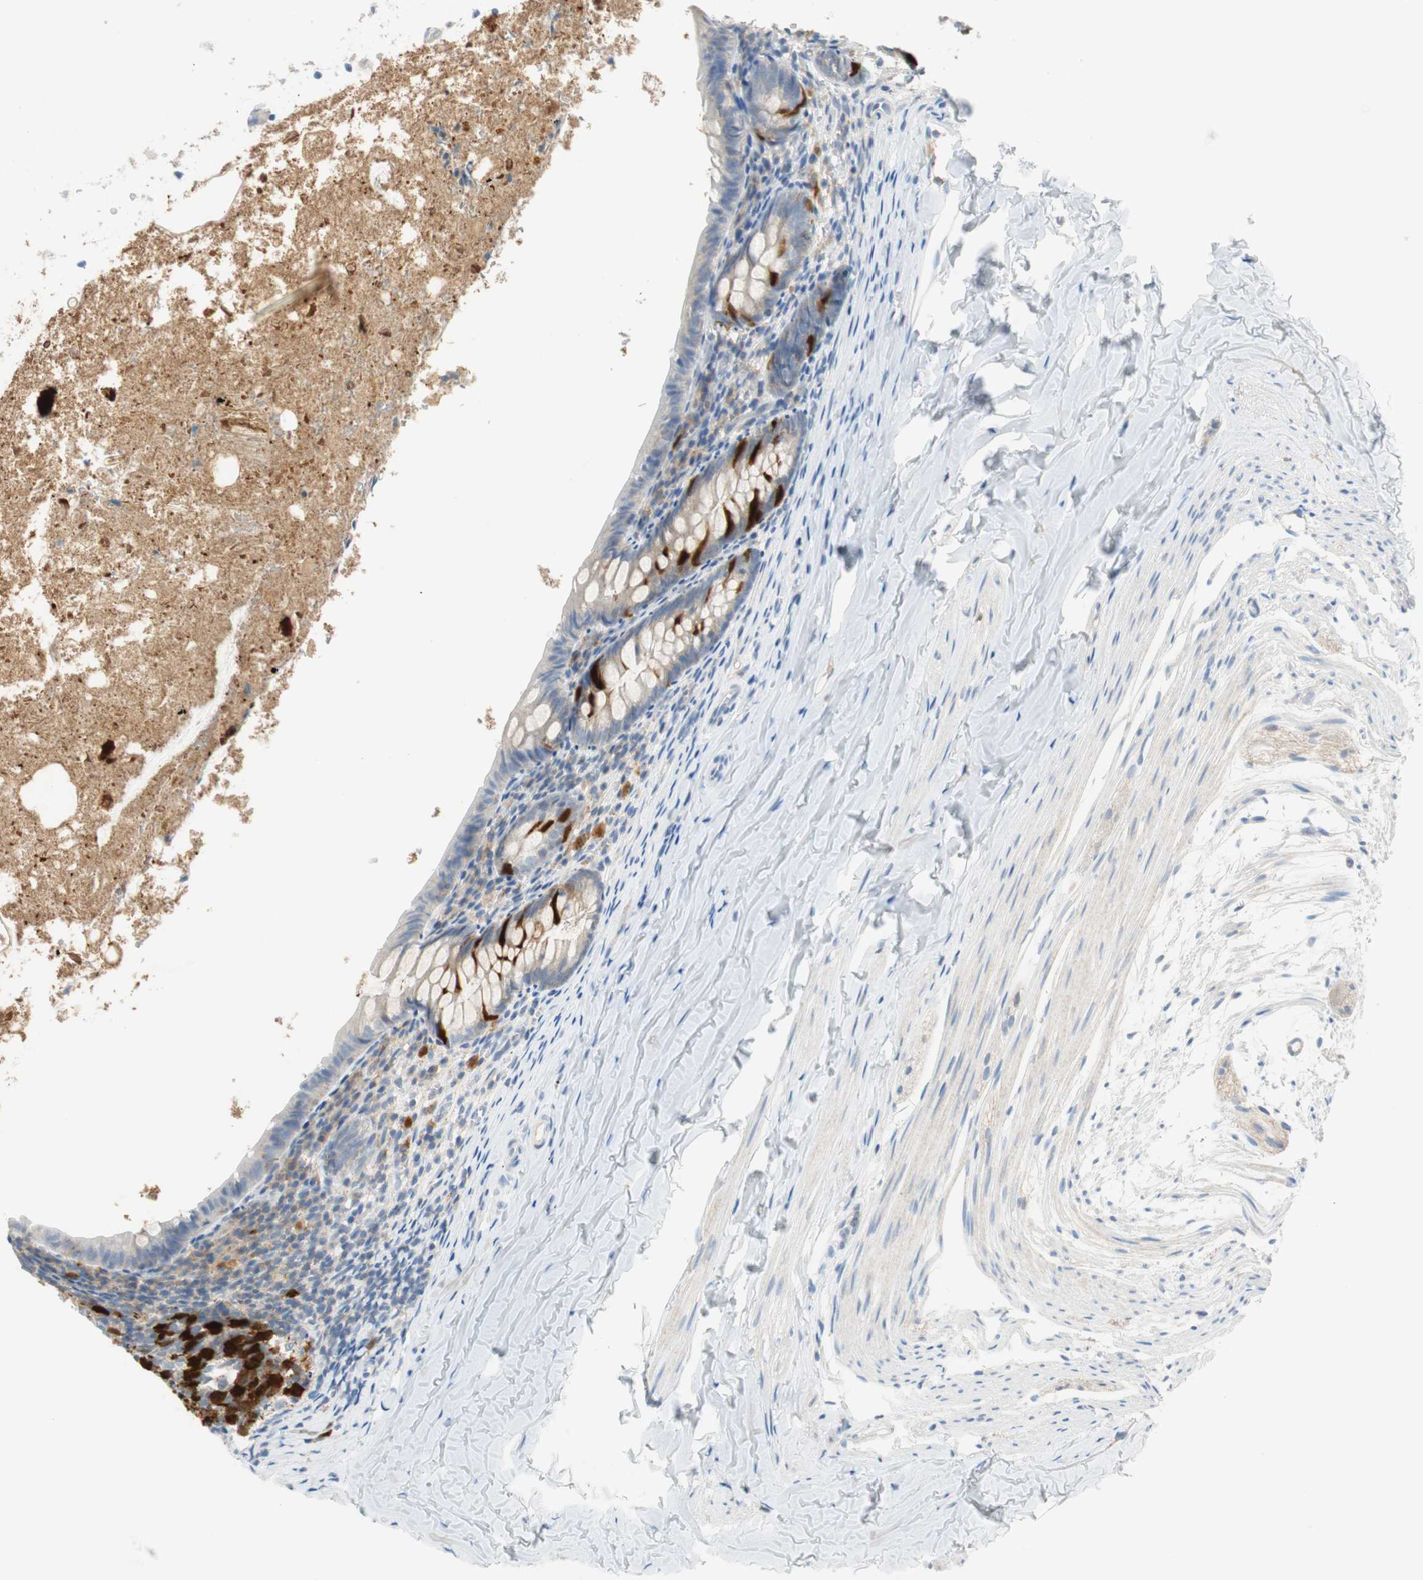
{"staining": {"intensity": "strong", "quantity": "<25%", "location": "cytoplasmic/membranous"}, "tissue": "appendix", "cell_type": "Glandular cells", "image_type": "normal", "snomed": [{"axis": "morphology", "description": "Normal tissue, NOS"}, {"axis": "topography", "description": "Appendix"}], "caption": "Appendix stained with a brown dye reveals strong cytoplasmic/membranous positive staining in about <25% of glandular cells.", "gene": "PTTG1", "patient": {"sex": "female", "age": 10}}